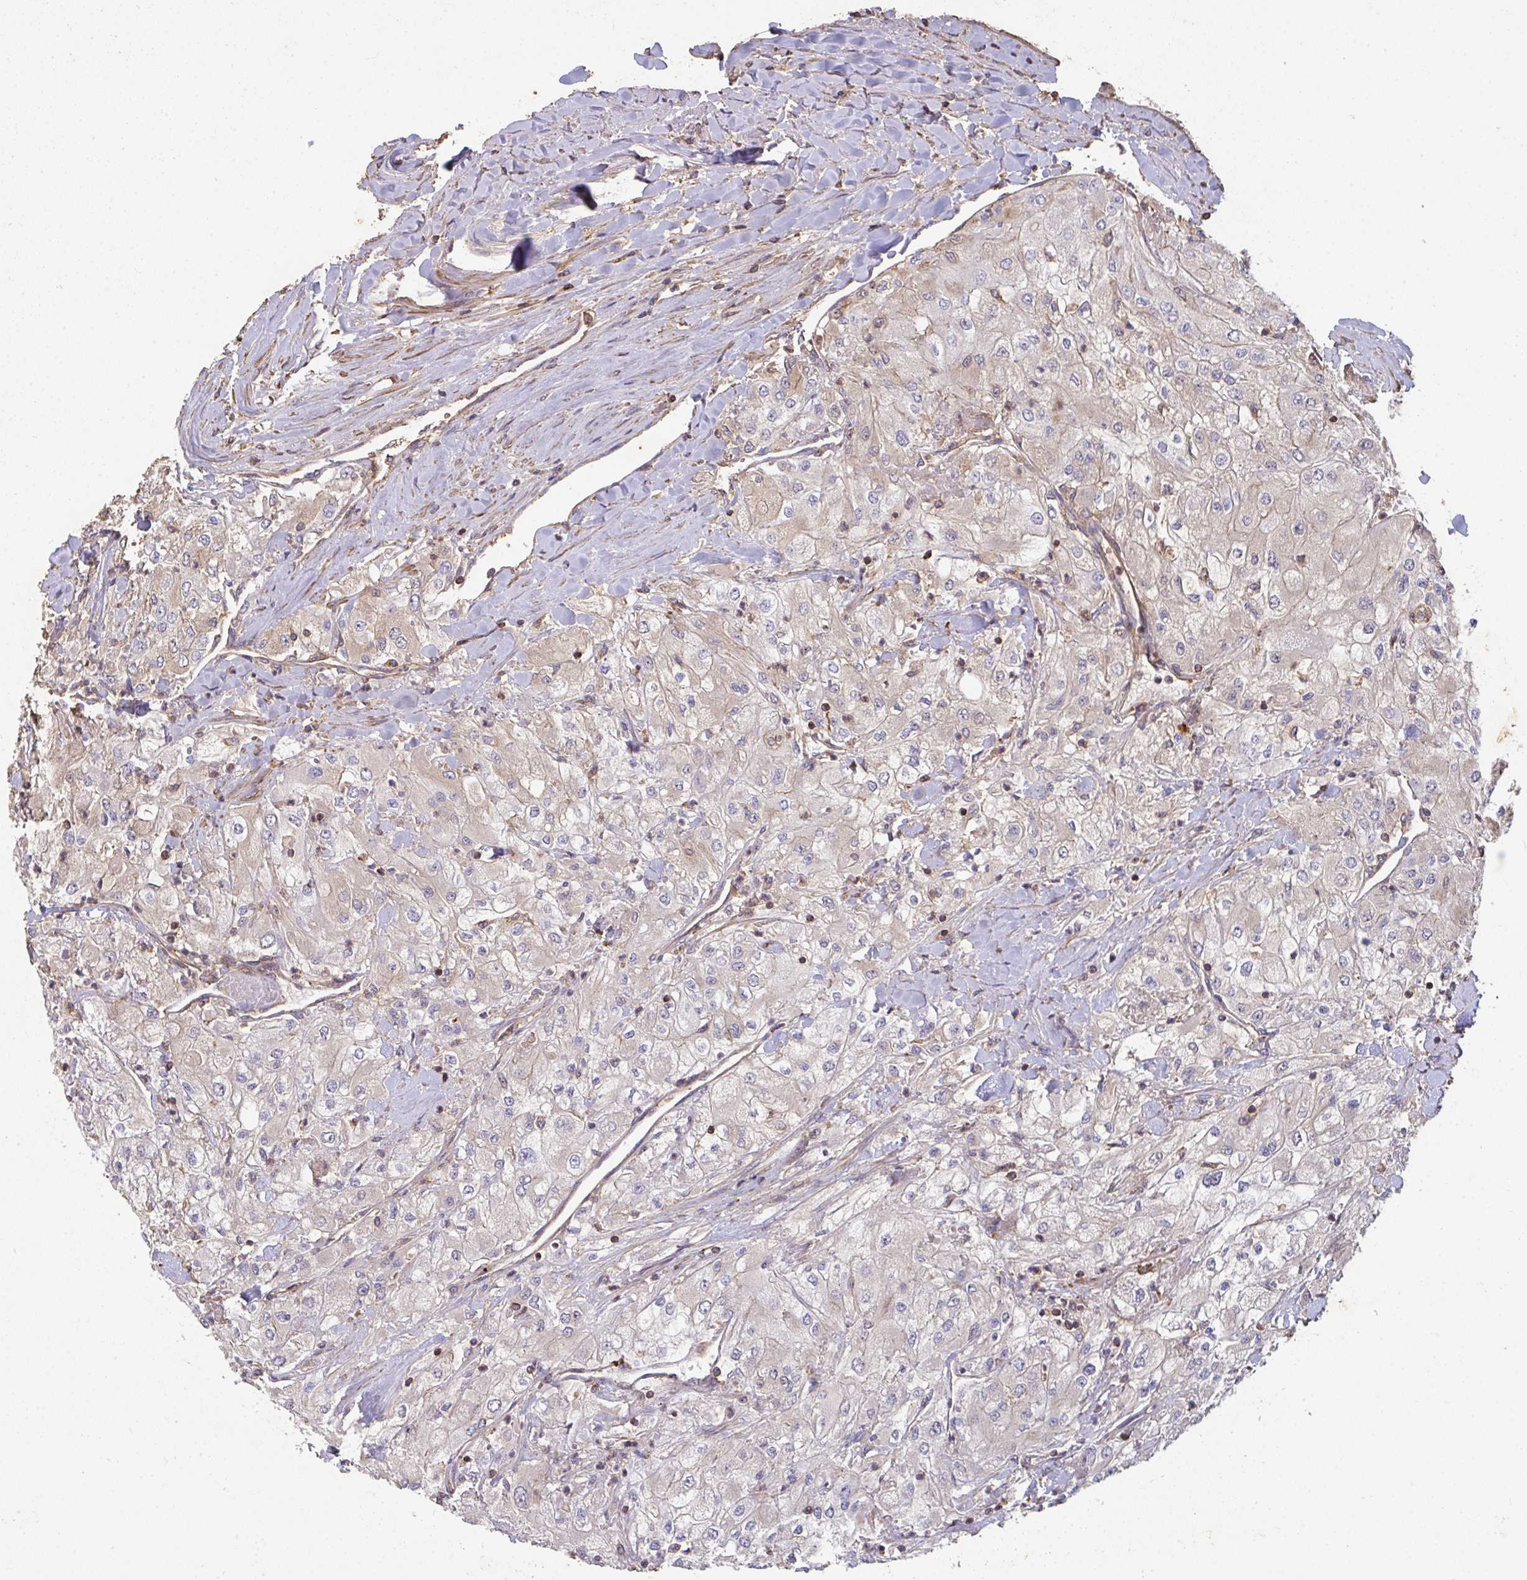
{"staining": {"intensity": "negative", "quantity": "none", "location": "none"}, "tissue": "renal cancer", "cell_type": "Tumor cells", "image_type": "cancer", "snomed": [{"axis": "morphology", "description": "Adenocarcinoma, NOS"}, {"axis": "topography", "description": "Kidney"}], "caption": "Tumor cells are negative for protein expression in human renal cancer.", "gene": "TNMD", "patient": {"sex": "male", "age": 80}}